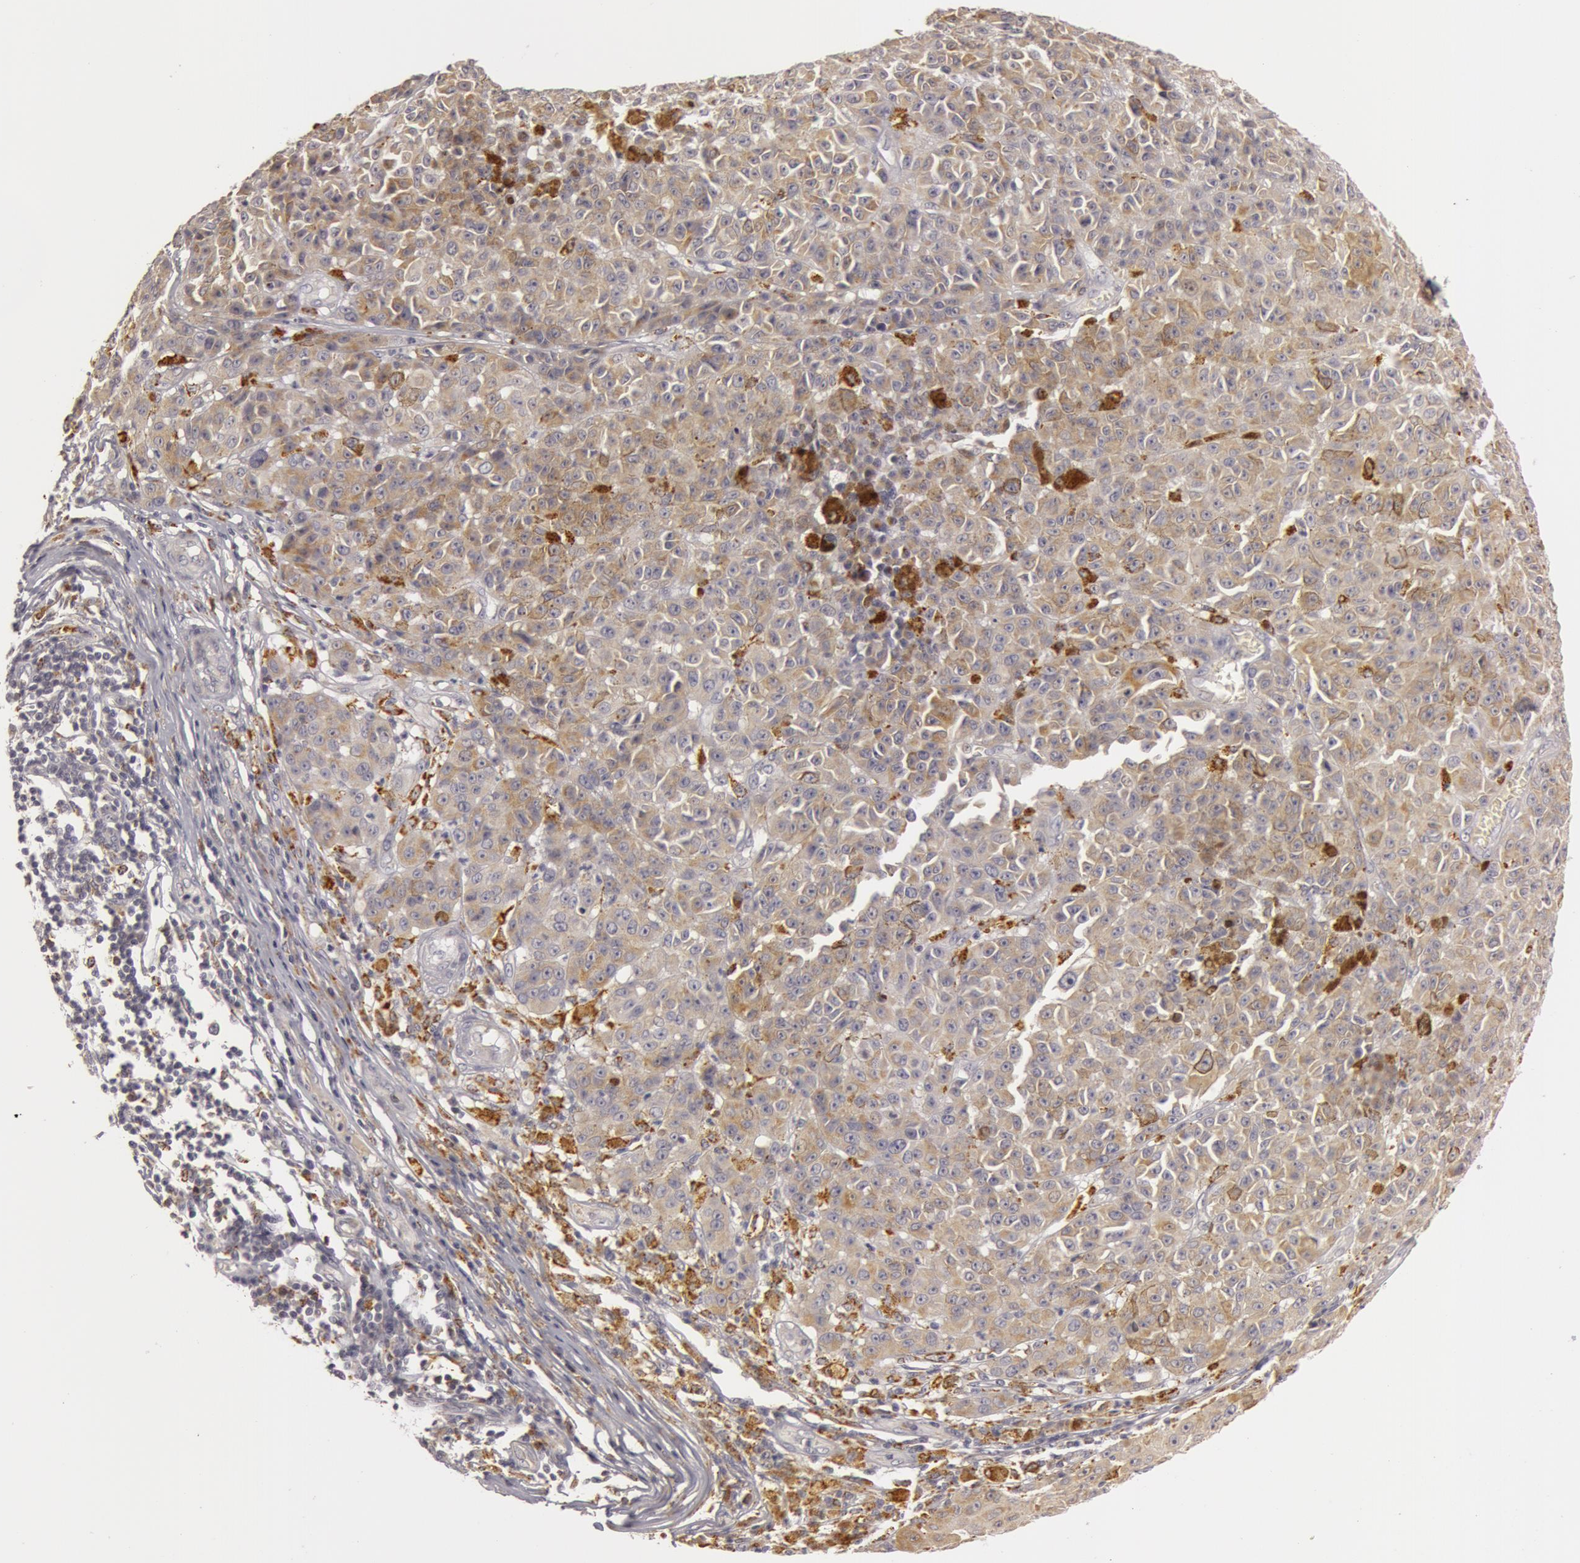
{"staining": {"intensity": "weak", "quantity": ">75%", "location": "cytoplasmic/membranous"}, "tissue": "melanoma", "cell_type": "Tumor cells", "image_type": "cancer", "snomed": [{"axis": "morphology", "description": "Malignant melanoma, NOS"}, {"axis": "topography", "description": "Skin"}], "caption": "Immunohistochemical staining of melanoma reveals weak cytoplasmic/membranous protein positivity in approximately >75% of tumor cells. (Brightfield microscopy of DAB IHC at high magnification).", "gene": "C7", "patient": {"sex": "male", "age": 64}}